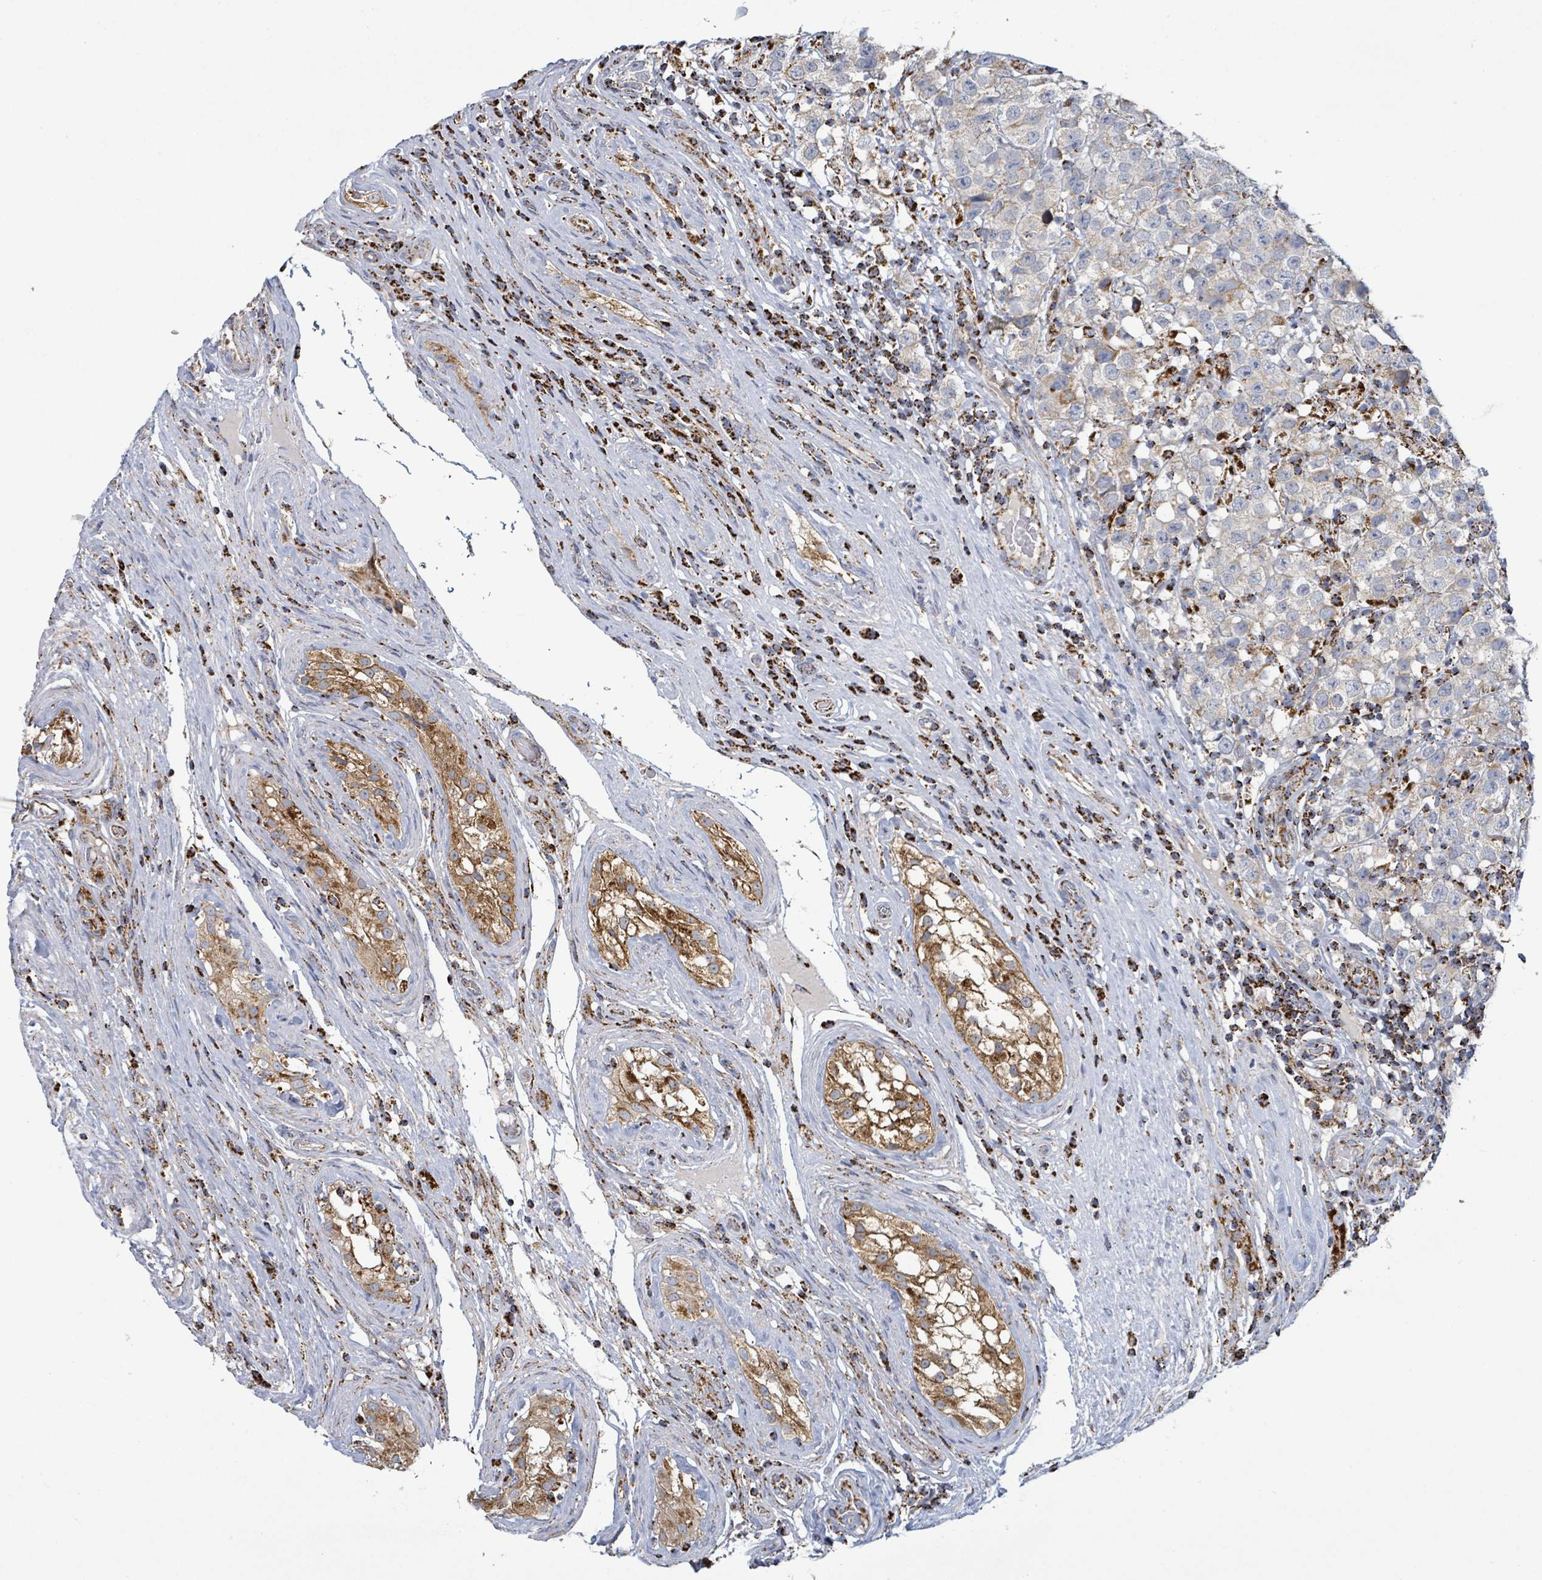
{"staining": {"intensity": "negative", "quantity": "none", "location": "none"}, "tissue": "testis cancer", "cell_type": "Tumor cells", "image_type": "cancer", "snomed": [{"axis": "morphology", "description": "Seminoma, NOS"}, {"axis": "morphology", "description": "Carcinoma, Embryonal, NOS"}, {"axis": "topography", "description": "Testis"}], "caption": "Immunohistochemical staining of human testis cancer (seminoma) demonstrates no significant staining in tumor cells. (DAB immunohistochemistry (IHC) with hematoxylin counter stain).", "gene": "SUCLG2", "patient": {"sex": "male", "age": 41}}